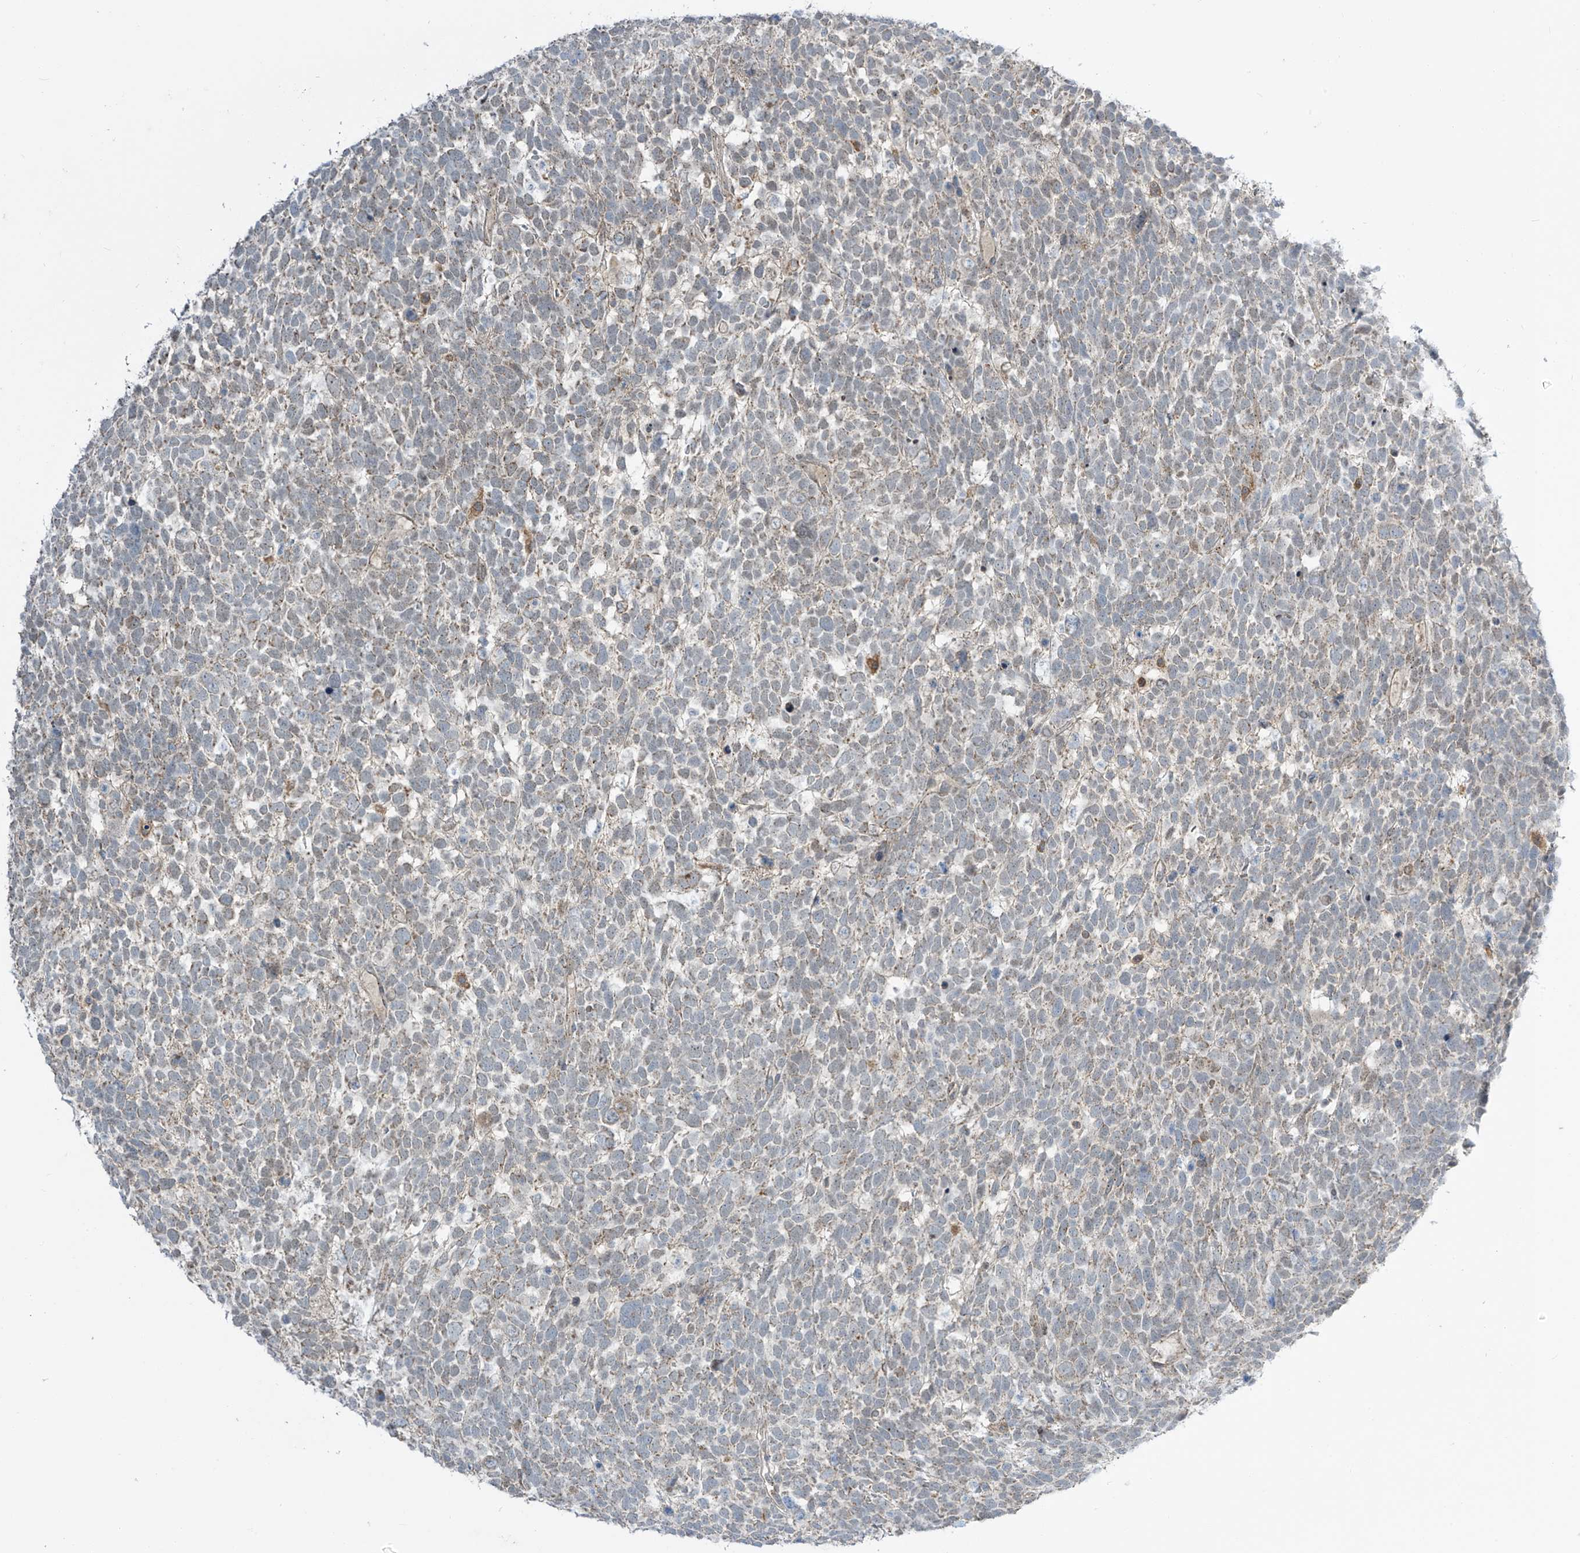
{"staining": {"intensity": "weak", "quantity": "25%-75%", "location": "cytoplasmic/membranous"}, "tissue": "urothelial cancer", "cell_type": "Tumor cells", "image_type": "cancer", "snomed": [{"axis": "morphology", "description": "Urothelial carcinoma, High grade"}, {"axis": "topography", "description": "Urinary bladder"}], "caption": "Human urothelial cancer stained with a protein marker displays weak staining in tumor cells.", "gene": "PARVG", "patient": {"sex": "female", "age": 82}}